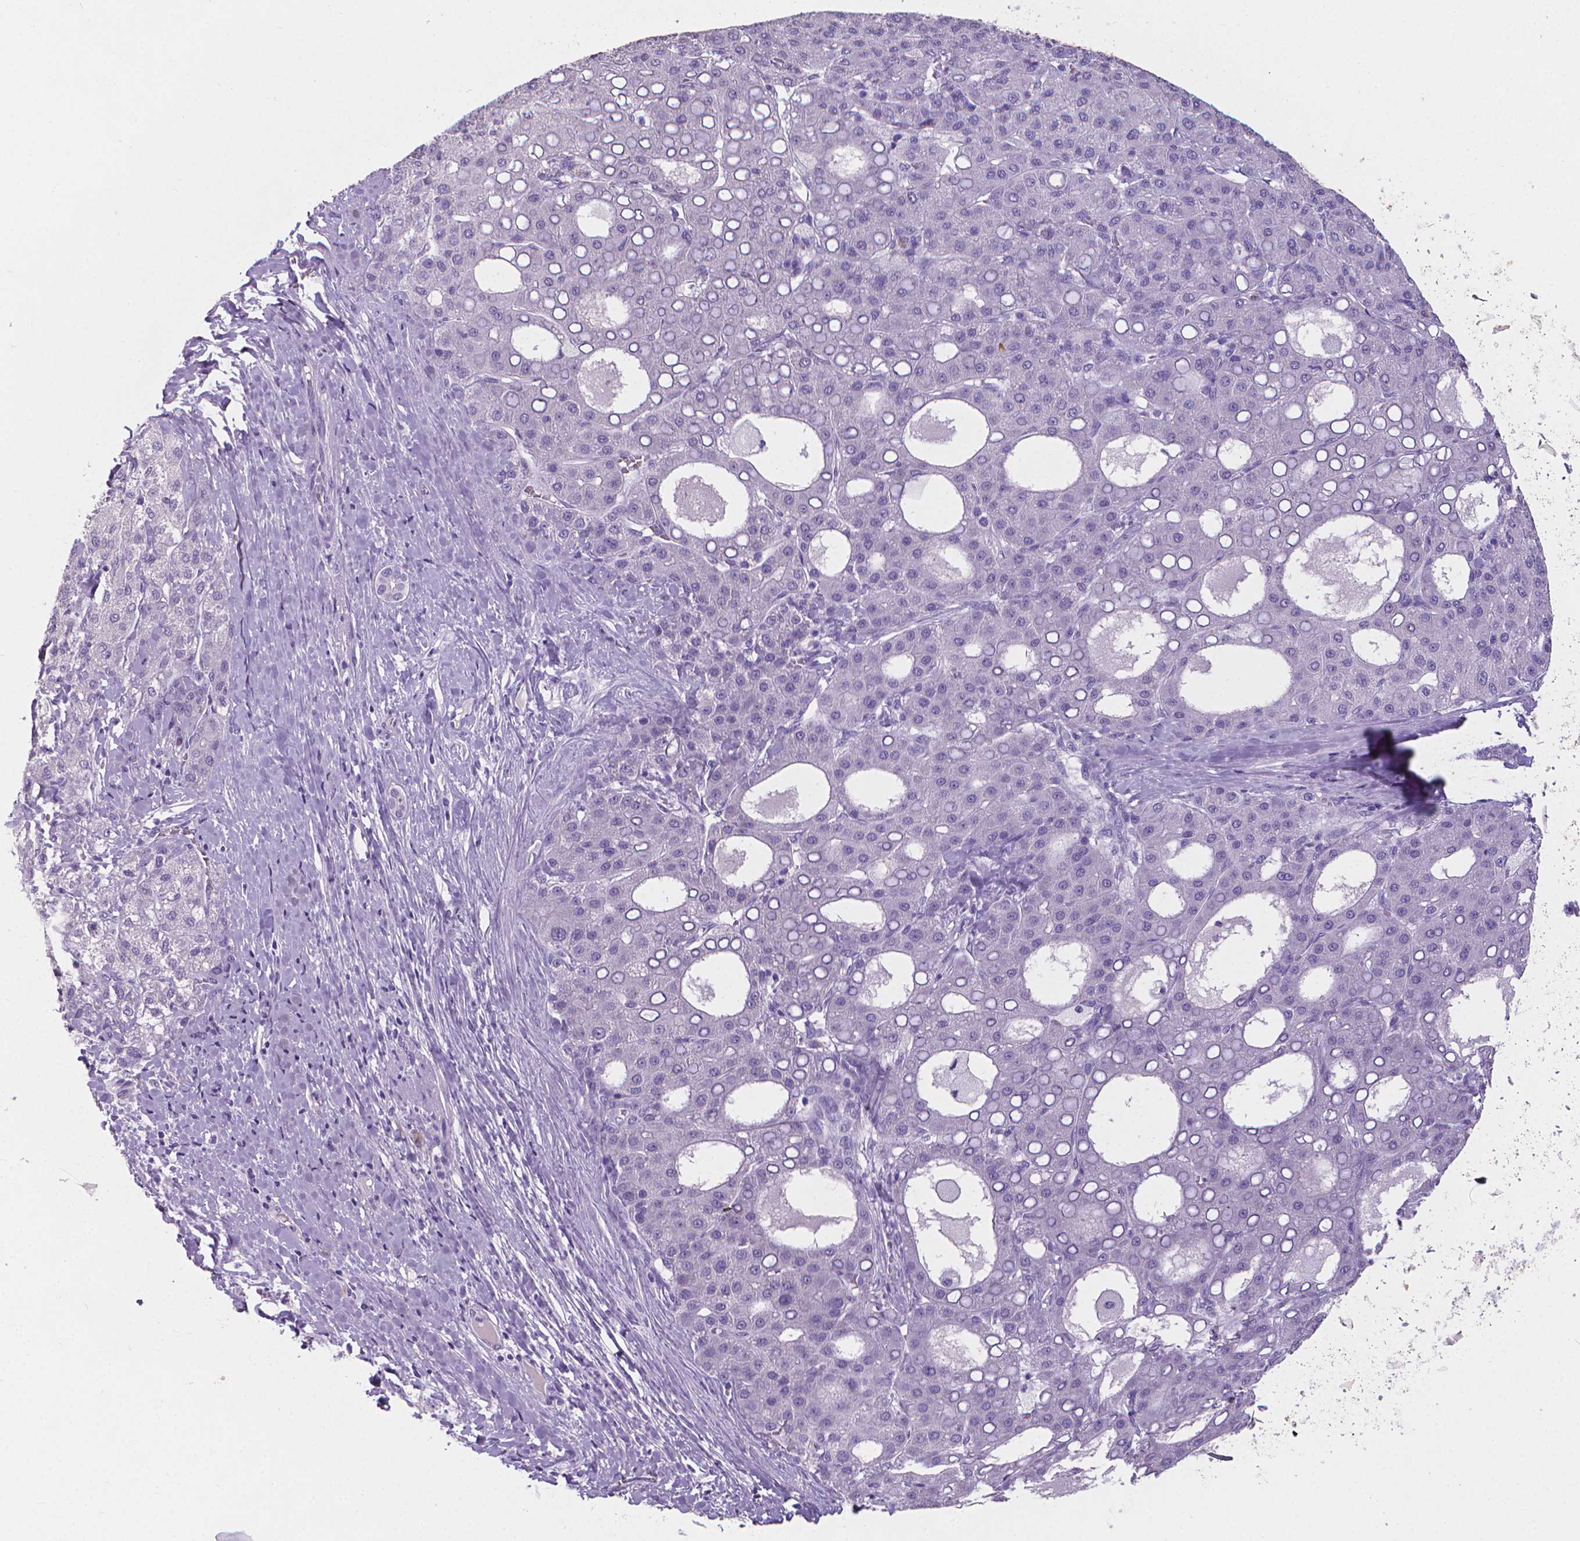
{"staining": {"intensity": "negative", "quantity": "none", "location": "none"}, "tissue": "liver cancer", "cell_type": "Tumor cells", "image_type": "cancer", "snomed": [{"axis": "morphology", "description": "Carcinoma, Hepatocellular, NOS"}, {"axis": "topography", "description": "Liver"}], "caption": "Protein analysis of hepatocellular carcinoma (liver) demonstrates no significant staining in tumor cells. (Stains: DAB (3,3'-diaminobenzidine) IHC with hematoxylin counter stain, Microscopy: brightfield microscopy at high magnification).", "gene": "XPNPEP2", "patient": {"sex": "male", "age": 65}}